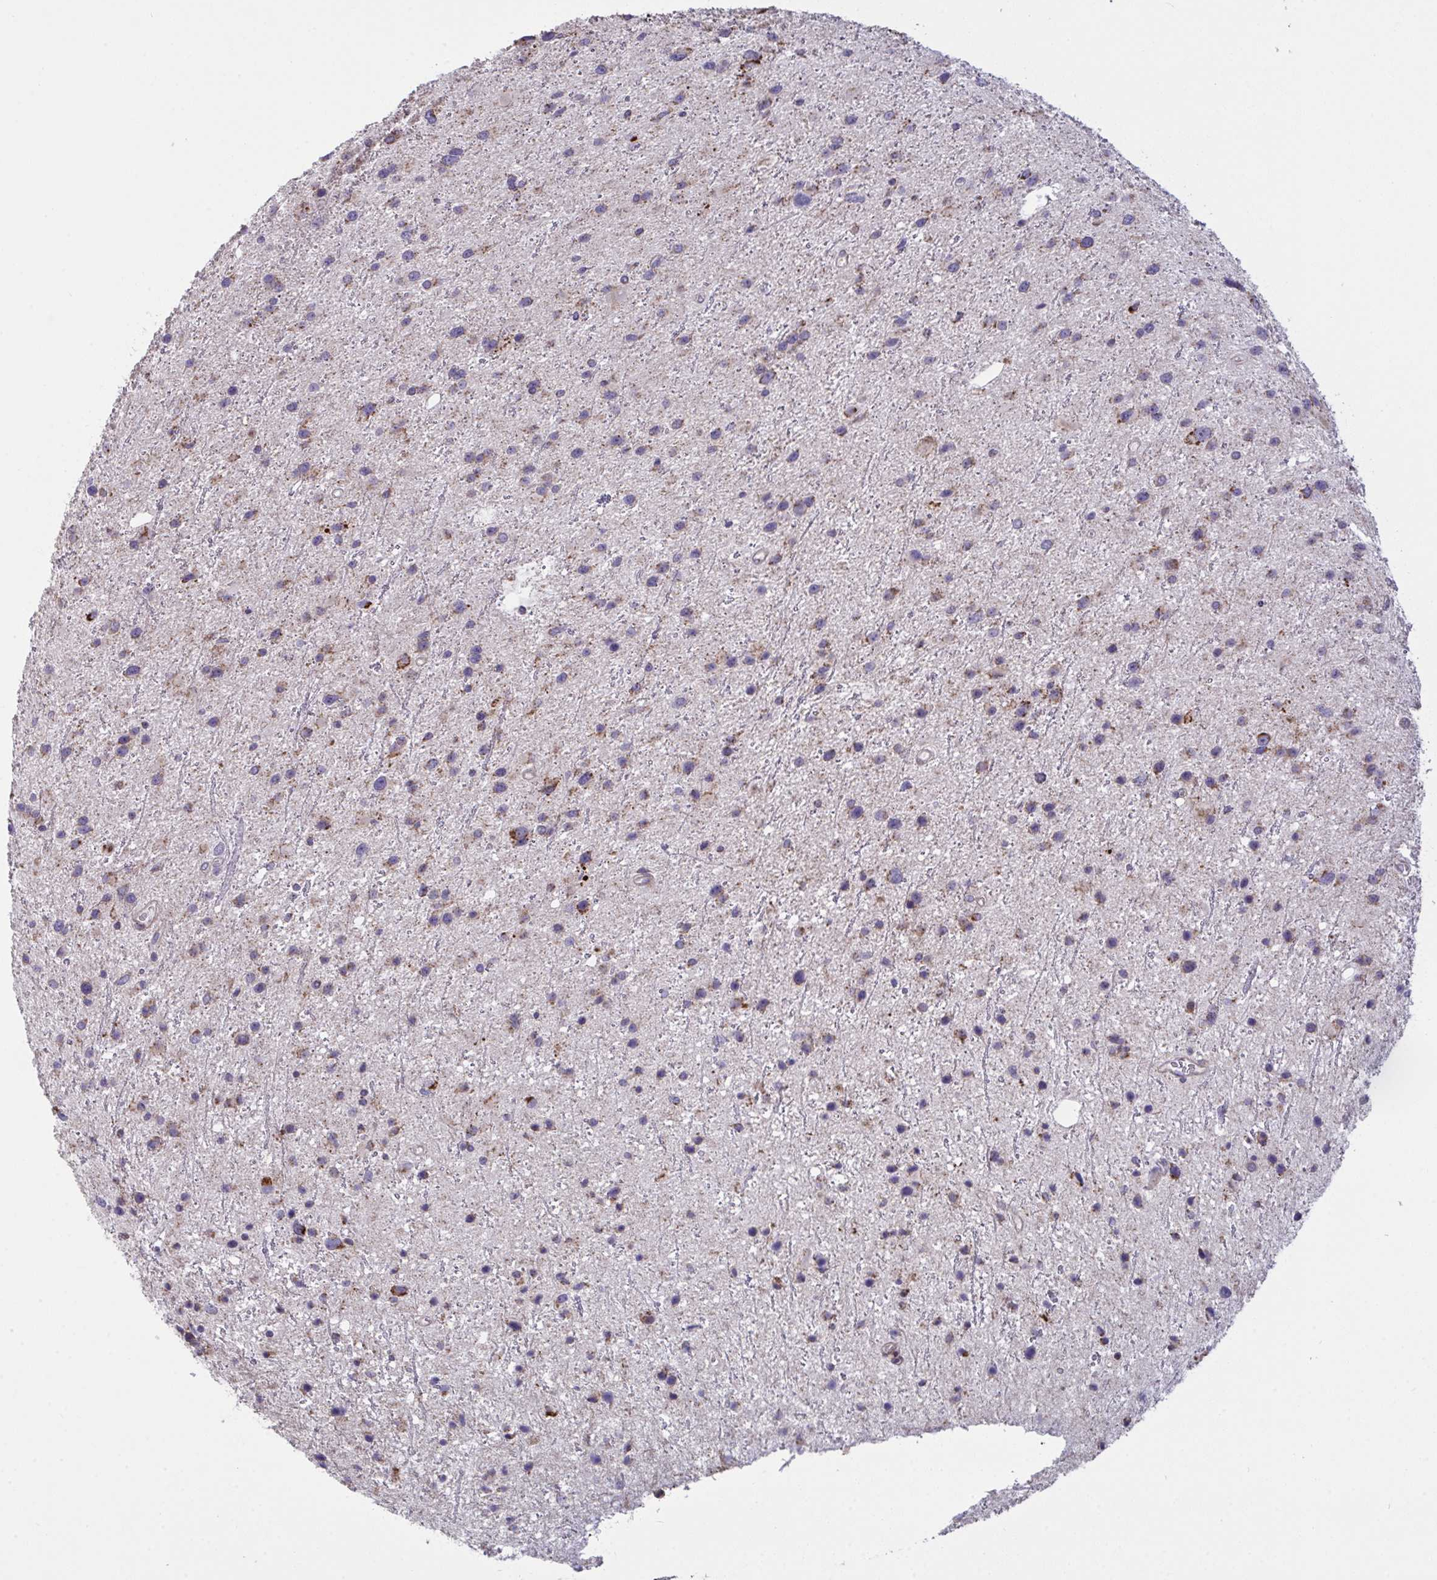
{"staining": {"intensity": "weak", "quantity": ">75%", "location": "cytoplasmic/membranous"}, "tissue": "glioma", "cell_type": "Tumor cells", "image_type": "cancer", "snomed": [{"axis": "morphology", "description": "Glioma, malignant, Low grade"}, {"axis": "topography", "description": "Brain"}], "caption": "IHC image of glioma stained for a protein (brown), which demonstrates low levels of weak cytoplasmic/membranous expression in approximately >75% of tumor cells.", "gene": "MICOS10", "patient": {"sex": "female", "age": 32}}